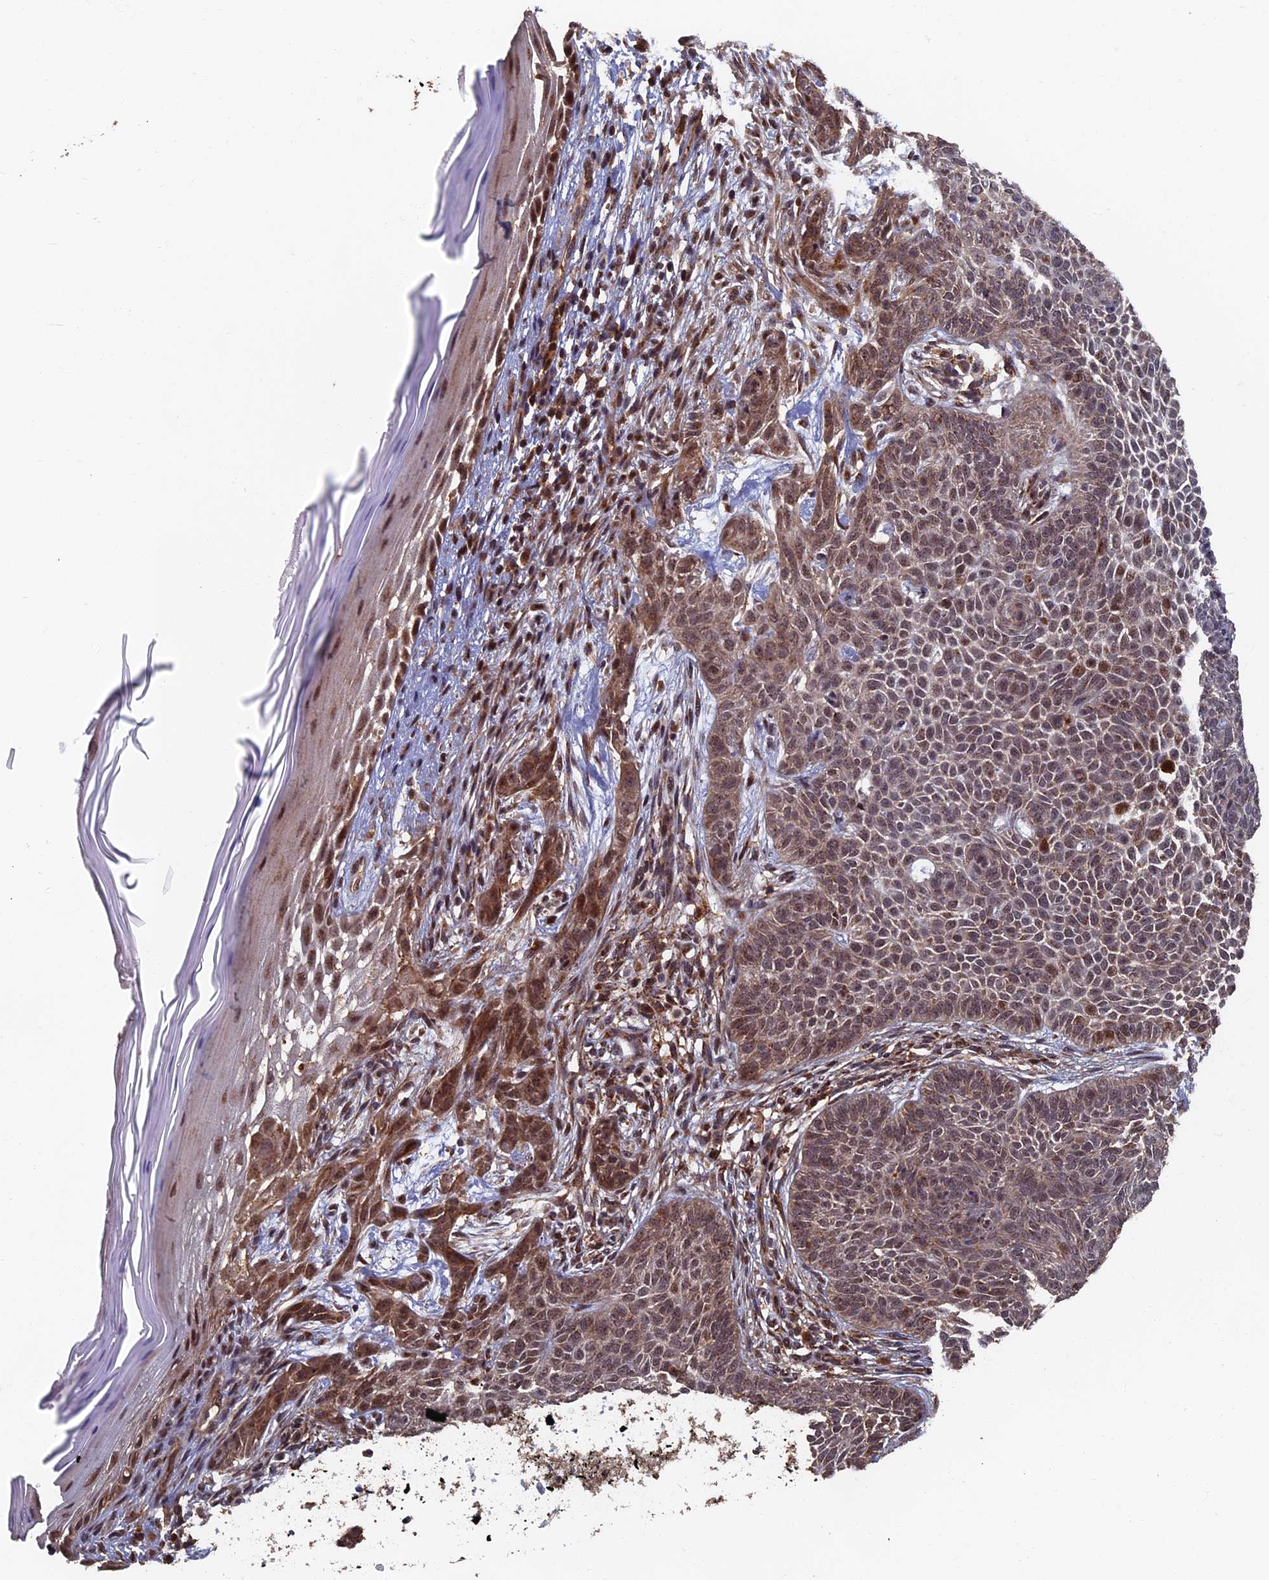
{"staining": {"intensity": "weak", "quantity": ">75%", "location": "nuclear"}, "tissue": "skin cancer", "cell_type": "Tumor cells", "image_type": "cancer", "snomed": [{"axis": "morphology", "description": "Basal cell carcinoma"}, {"axis": "topography", "description": "Skin"}], "caption": "Tumor cells exhibit weak nuclear expression in approximately >75% of cells in skin cancer (basal cell carcinoma).", "gene": "RASGRF1", "patient": {"sex": "male", "age": 85}}